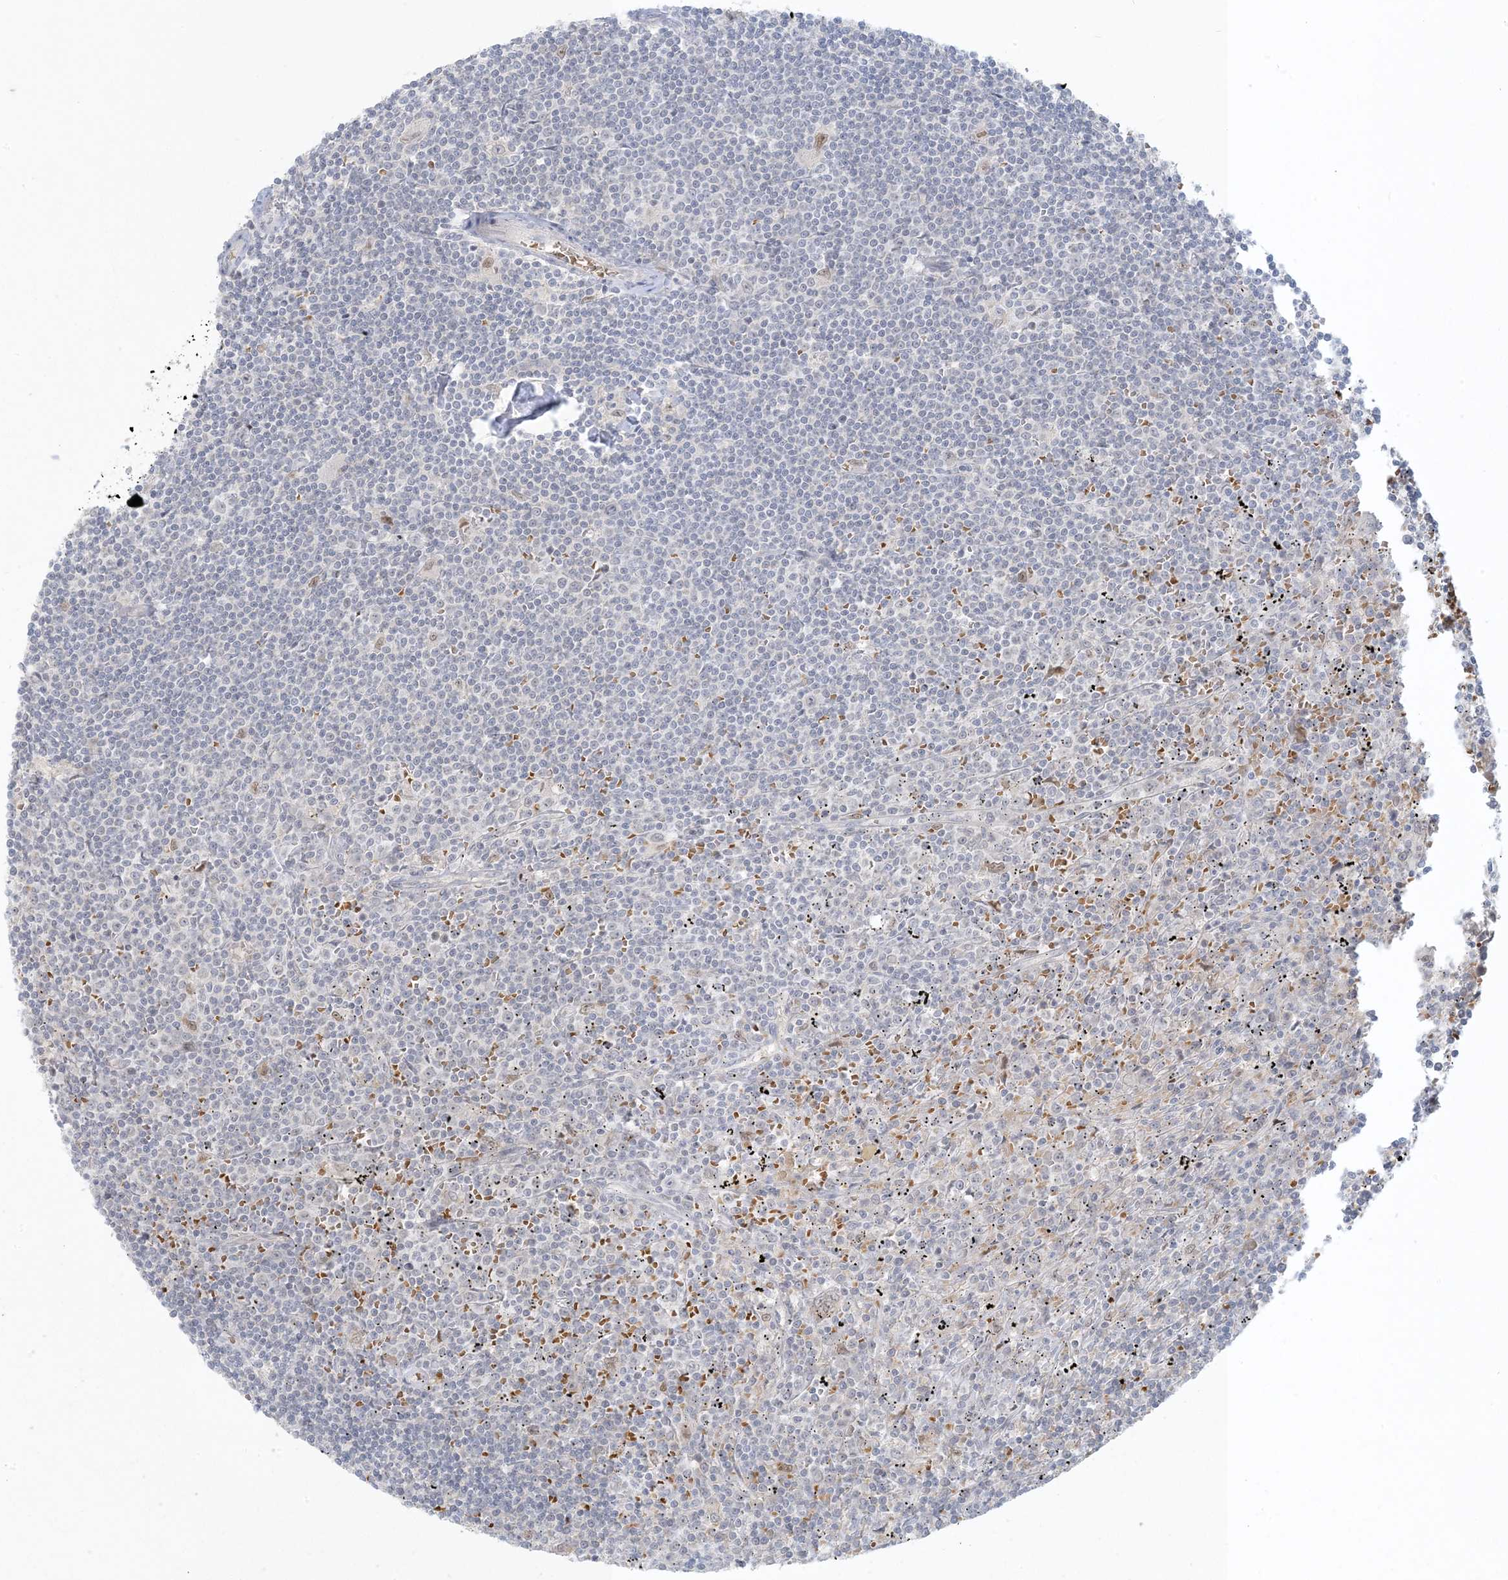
{"staining": {"intensity": "negative", "quantity": "none", "location": "none"}, "tissue": "lymphoma", "cell_type": "Tumor cells", "image_type": "cancer", "snomed": [{"axis": "morphology", "description": "Malignant lymphoma, non-Hodgkin's type, Low grade"}, {"axis": "topography", "description": "Spleen"}], "caption": "A micrograph of lymphoma stained for a protein displays no brown staining in tumor cells. (Stains: DAB (3,3'-diaminobenzidine) immunohistochemistry (IHC) with hematoxylin counter stain, Microscopy: brightfield microscopy at high magnification).", "gene": "CTDNEP1", "patient": {"sex": "male", "age": 76}}